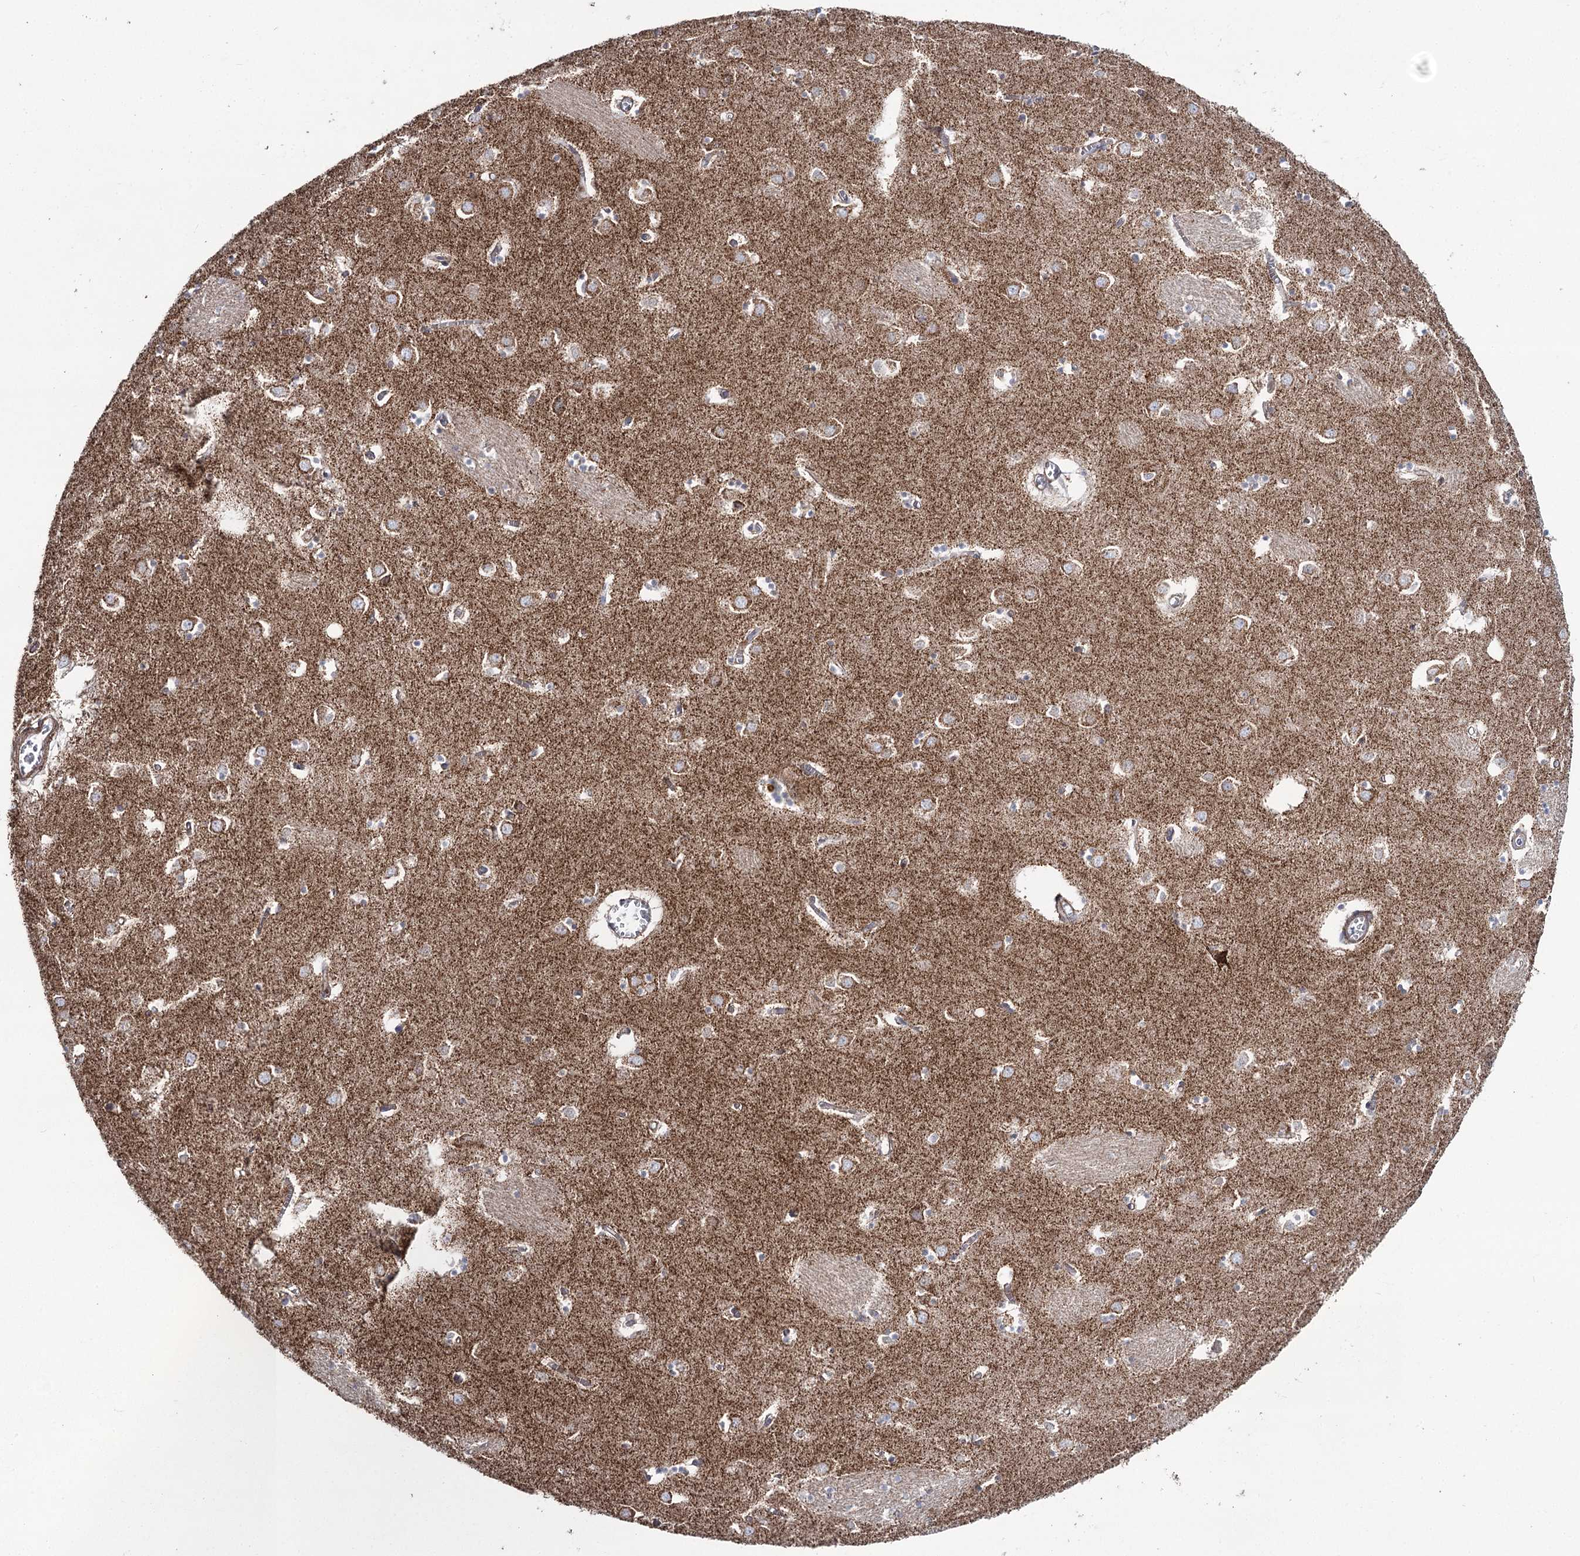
{"staining": {"intensity": "moderate", "quantity": "25%-75%", "location": "cytoplasmic/membranous"}, "tissue": "caudate", "cell_type": "Glial cells", "image_type": "normal", "snomed": [{"axis": "morphology", "description": "Normal tissue, NOS"}, {"axis": "topography", "description": "Lateral ventricle wall"}], "caption": "An immunohistochemistry histopathology image of benign tissue is shown. Protein staining in brown labels moderate cytoplasmic/membranous positivity in caudate within glial cells.", "gene": "PDHX", "patient": {"sex": "male", "age": 70}}